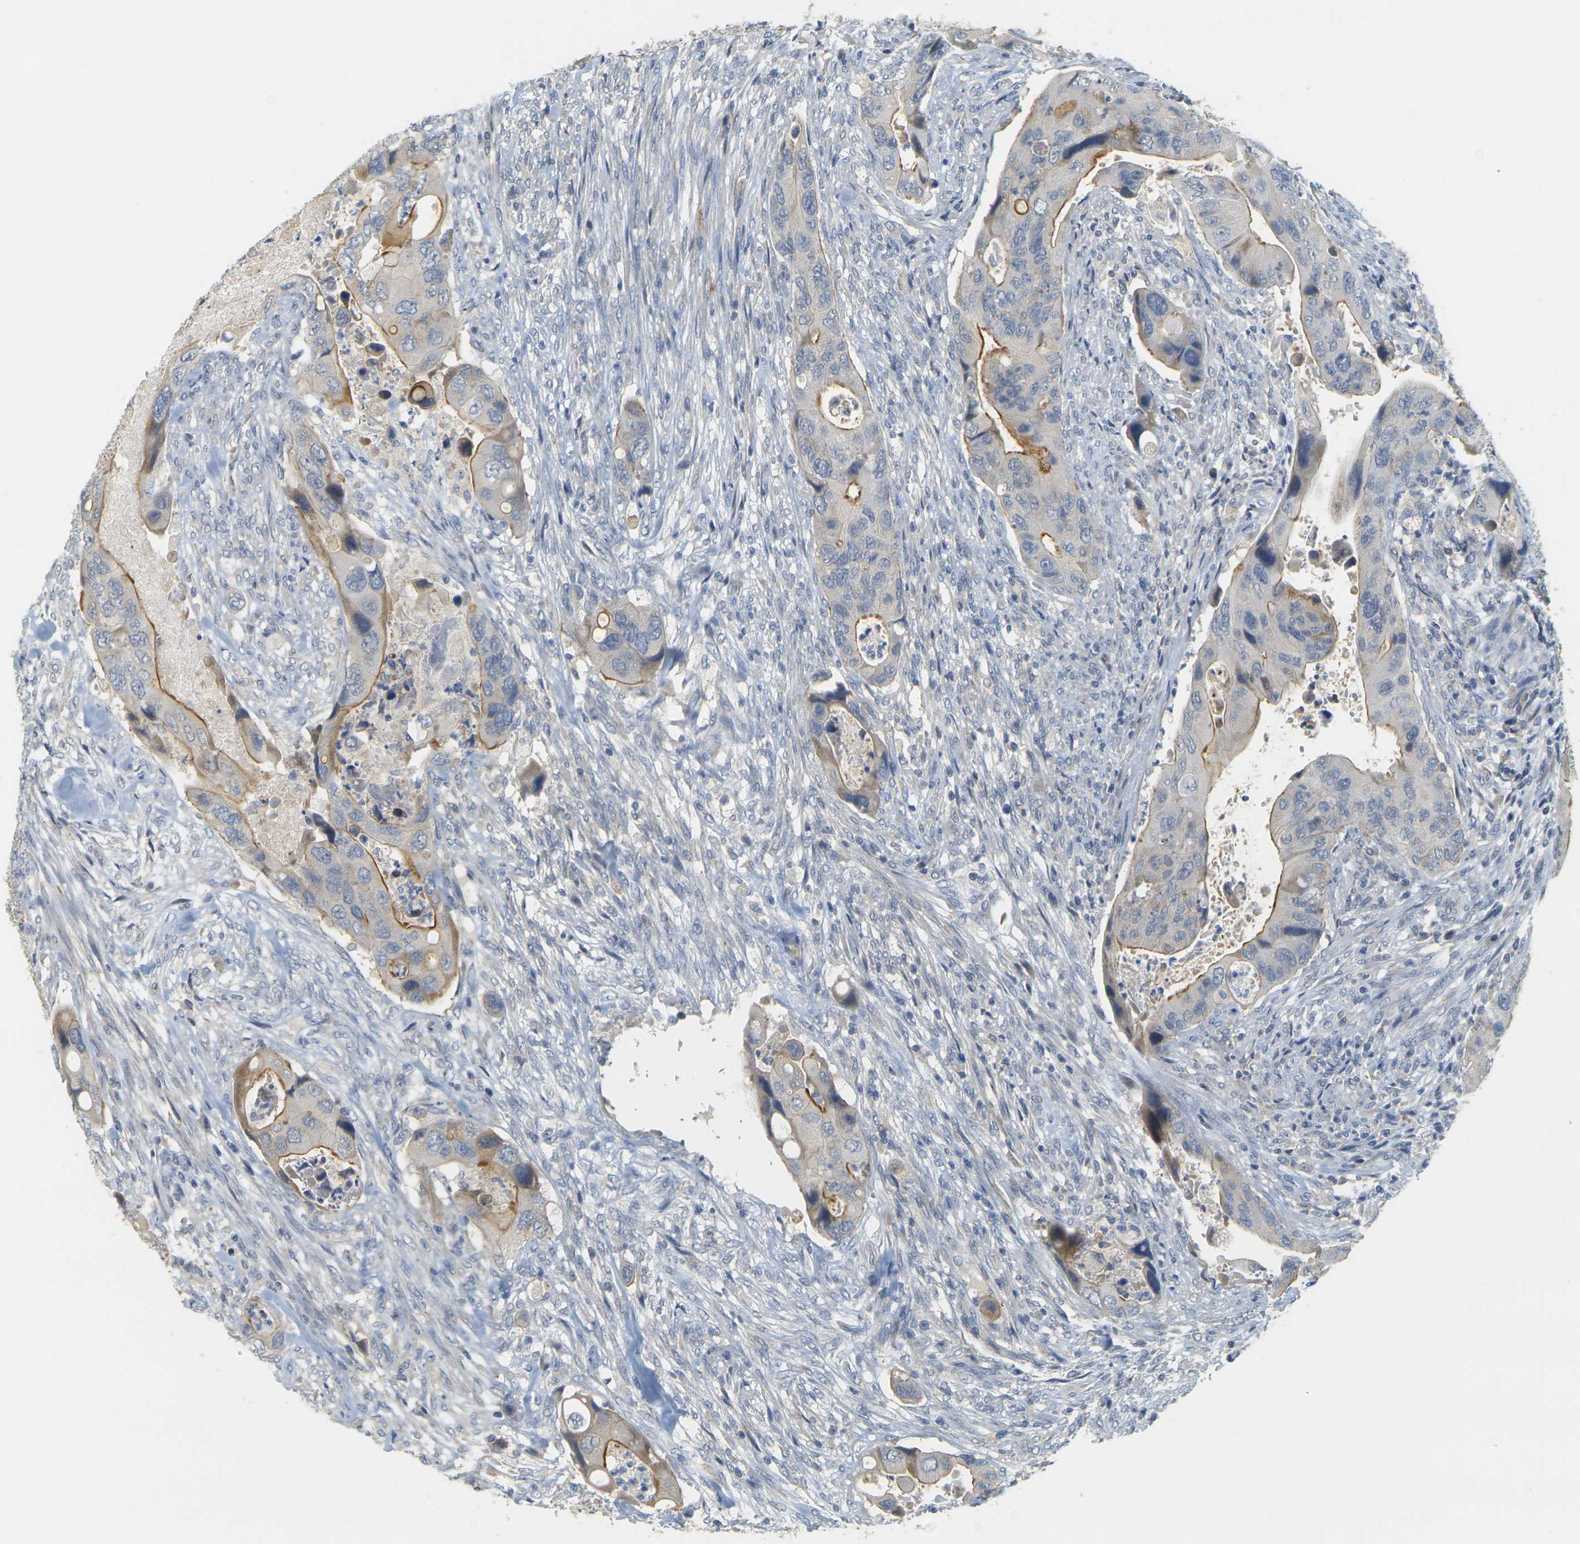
{"staining": {"intensity": "moderate", "quantity": ">75%", "location": "cytoplasmic/membranous"}, "tissue": "colorectal cancer", "cell_type": "Tumor cells", "image_type": "cancer", "snomed": [{"axis": "morphology", "description": "Adenocarcinoma, NOS"}, {"axis": "topography", "description": "Rectum"}], "caption": "Approximately >75% of tumor cells in human adenocarcinoma (colorectal) exhibit moderate cytoplasmic/membranous protein positivity as visualized by brown immunohistochemical staining.", "gene": "GDAP1", "patient": {"sex": "female", "age": 57}}